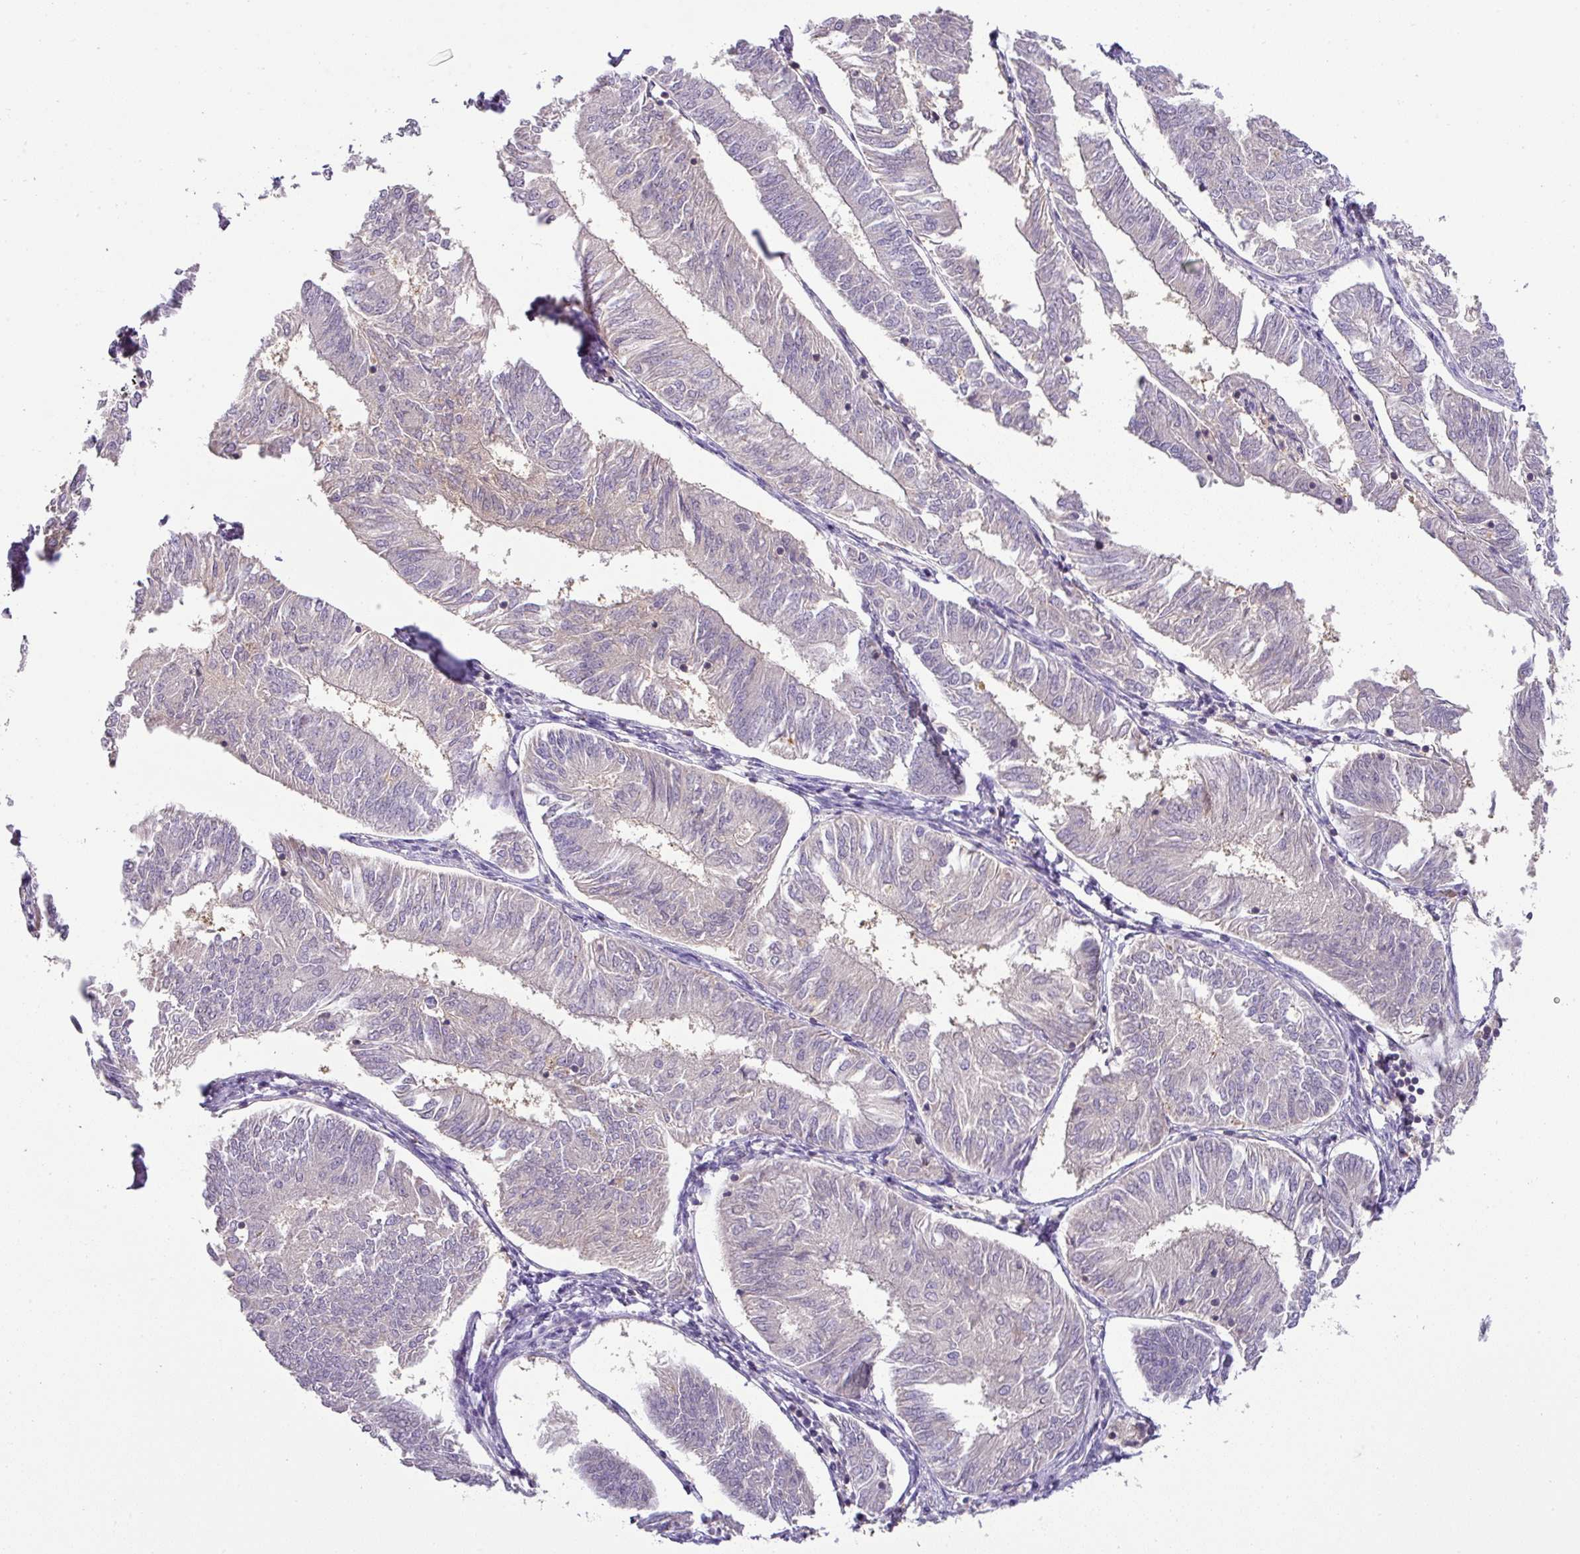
{"staining": {"intensity": "negative", "quantity": "none", "location": "none"}, "tissue": "endometrial cancer", "cell_type": "Tumor cells", "image_type": "cancer", "snomed": [{"axis": "morphology", "description": "Adenocarcinoma, NOS"}, {"axis": "topography", "description": "Endometrium"}], "caption": "Tumor cells show no significant staining in endometrial cancer (adenocarcinoma). The staining is performed using DAB brown chromogen with nuclei counter-stained in using hematoxylin.", "gene": "HOXC13", "patient": {"sex": "female", "age": 58}}